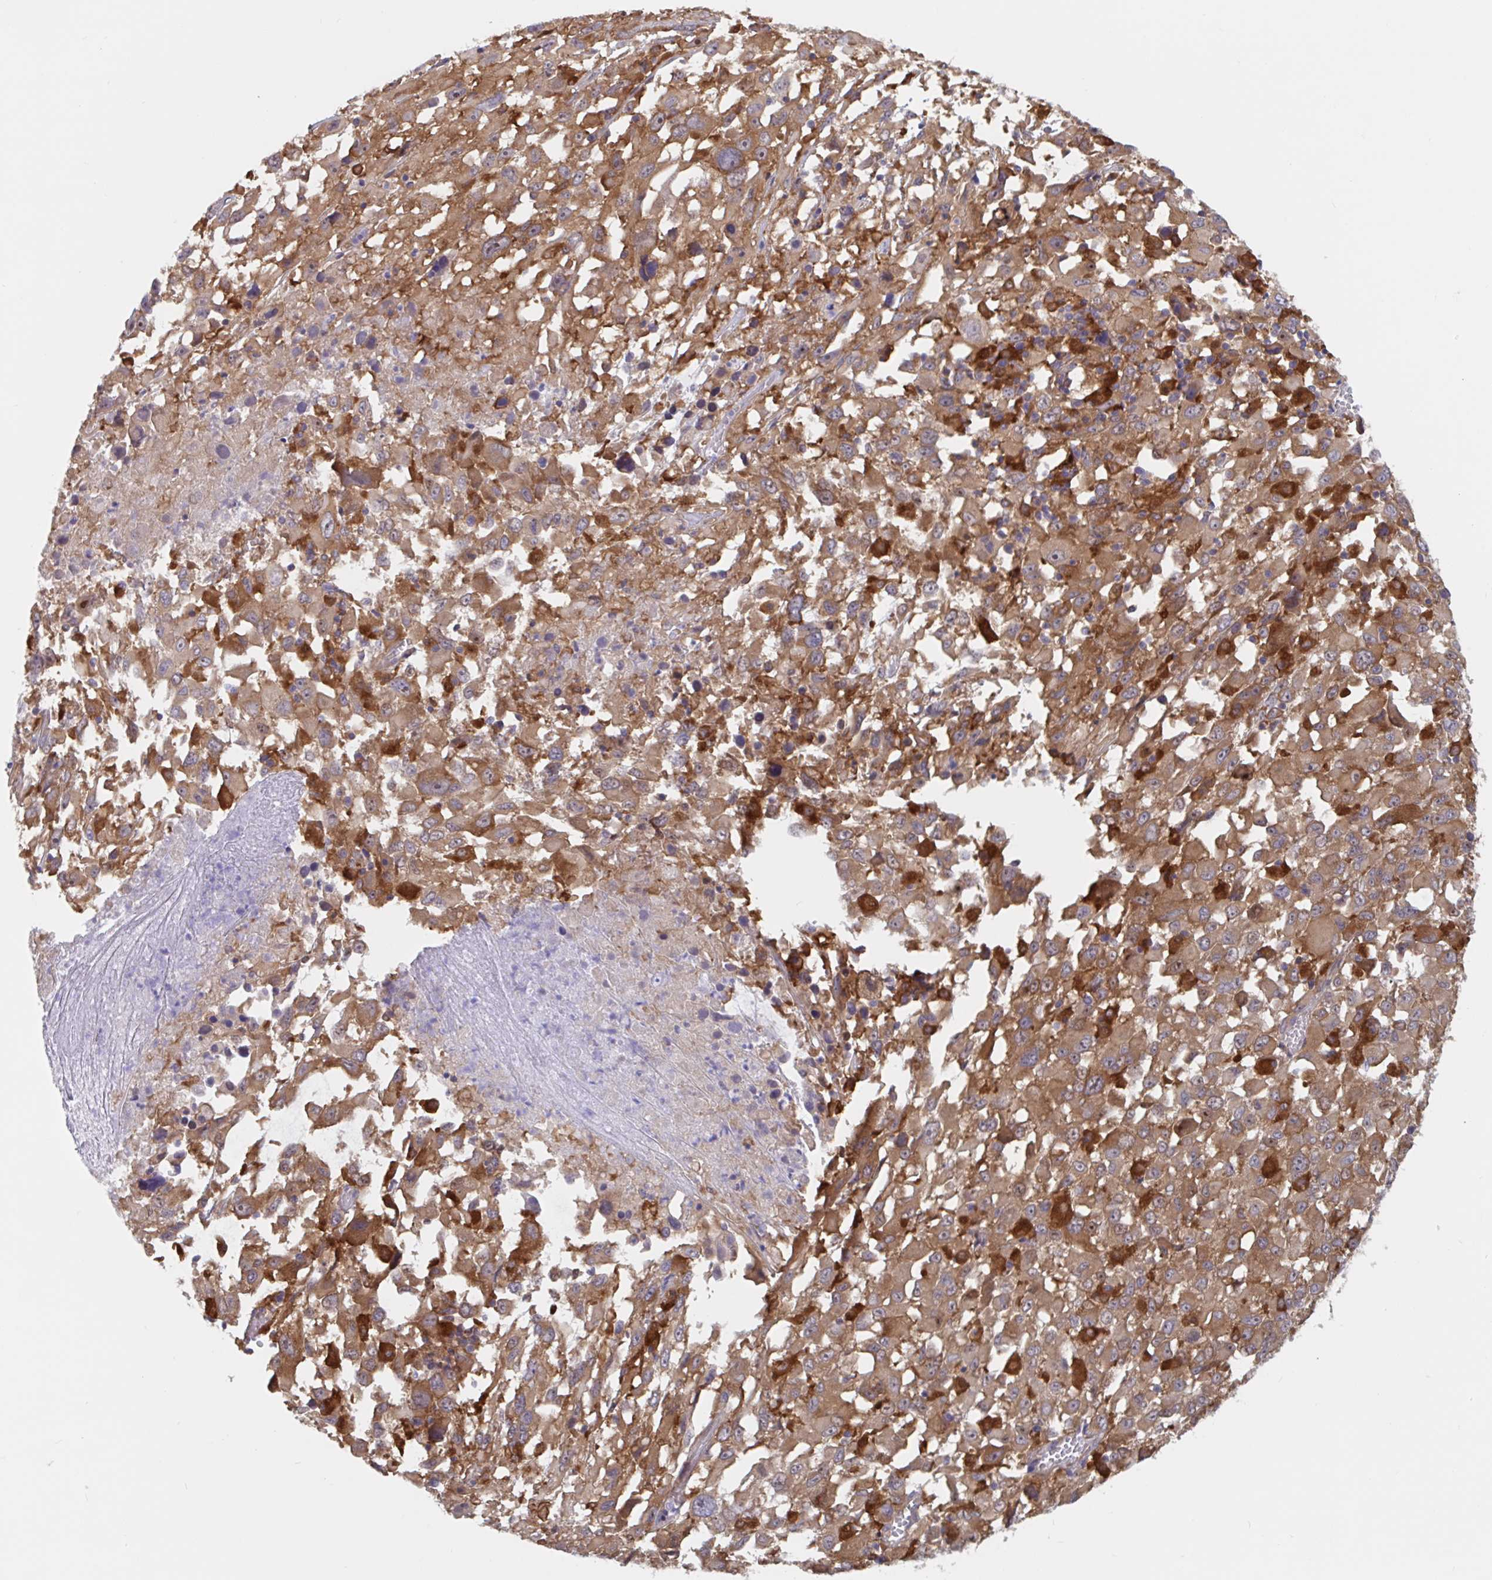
{"staining": {"intensity": "moderate", "quantity": ">75%", "location": "cytoplasmic/membranous"}, "tissue": "melanoma", "cell_type": "Tumor cells", "image_type": "cancer", "snomed": [{"axis": "morphology", "description": "Malignant melanoma, Metastatic site"}, {"axis": "topography", "description": "Soft tissue"}], "caption": "DAB (3,3'-diaminobenzidine) immunohistochemical staining of malignant melanoma (metastatic site) reveals moderate cytoplasmic/membranous protein expression in about >75% of tumor cells.", "gene": "SNX8", "patient": {"sex": "male", "age": 50}}